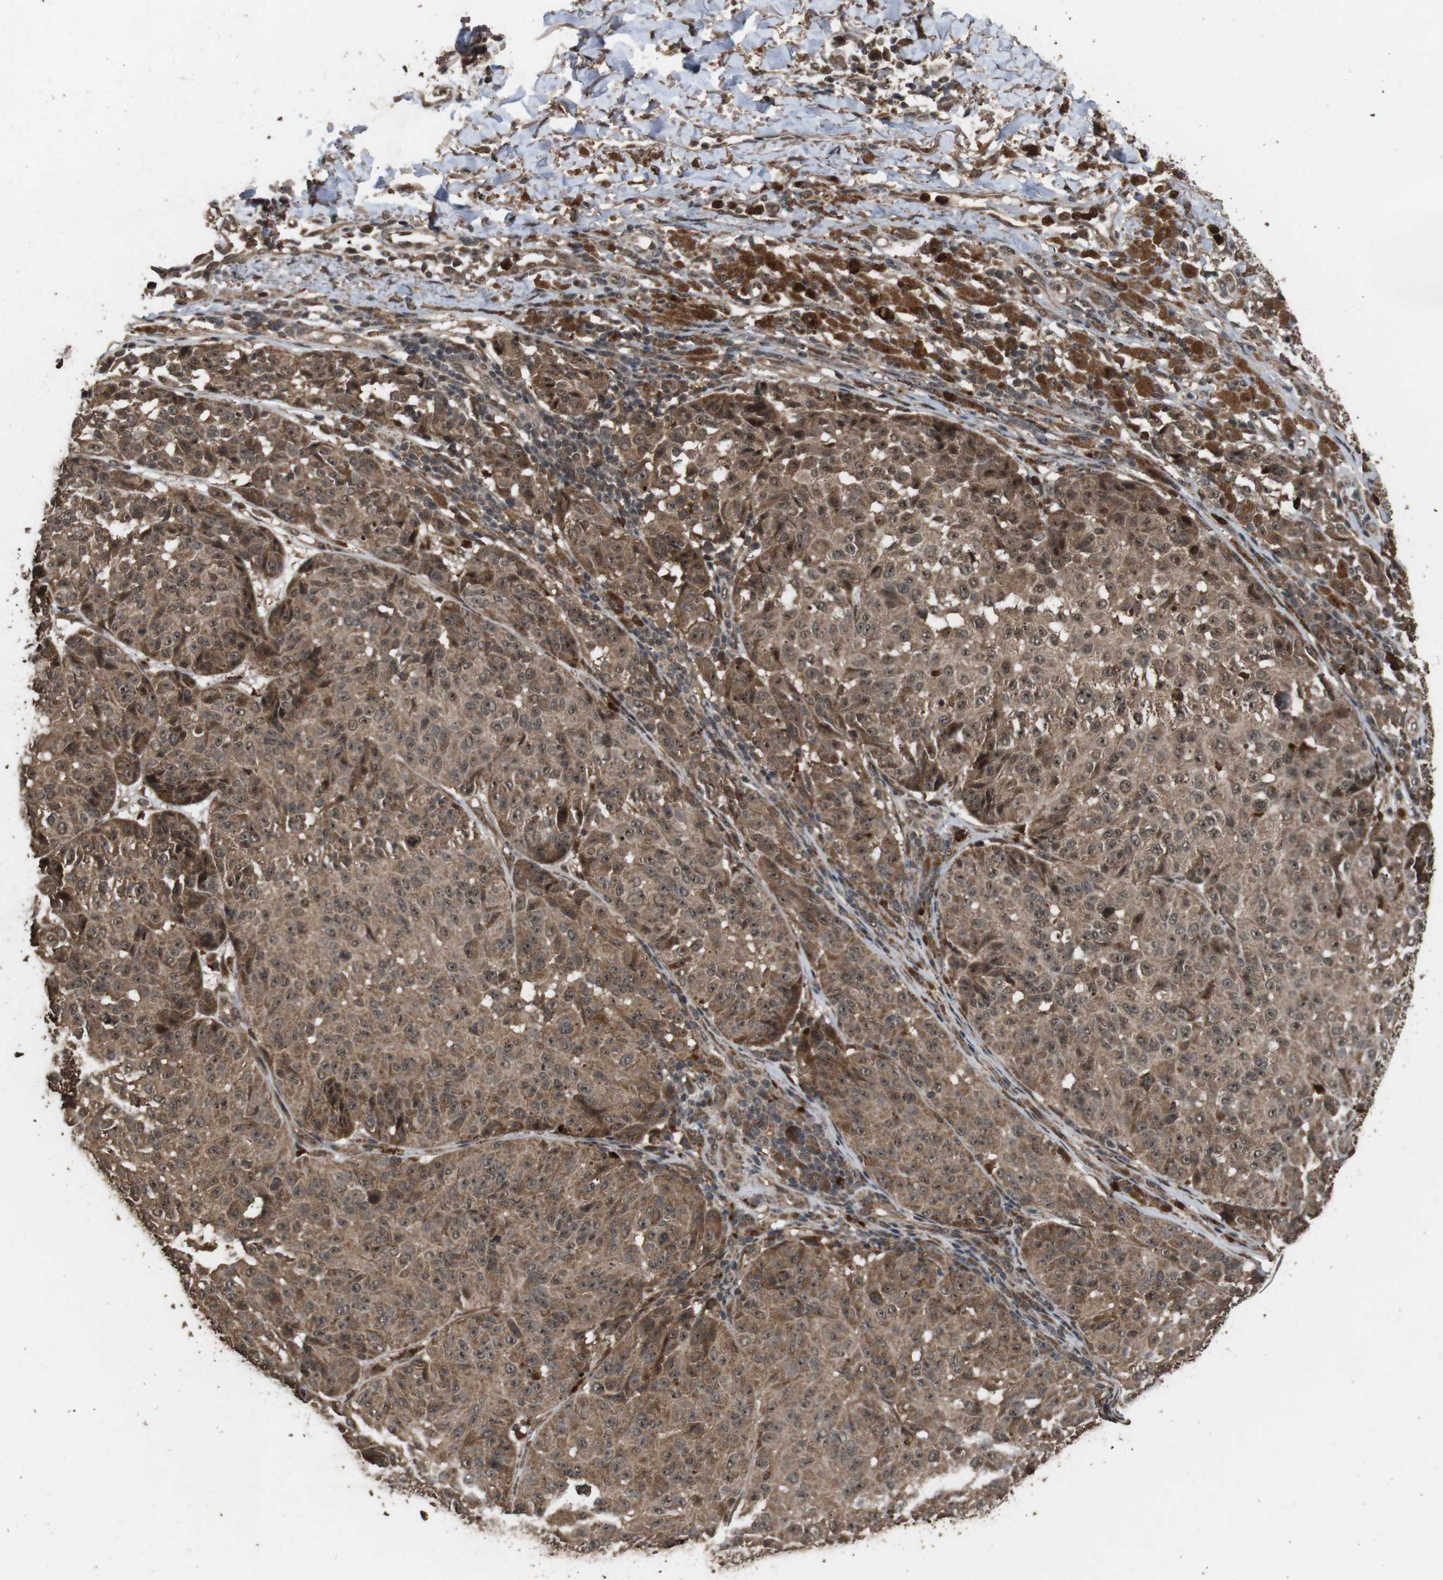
{"staining": {"intensity": "moderate", "quantity": ">75%", "location": "cytoplasmic/membranous,nuclear"}, "tissue": "melanoma", "cell_type": "Tumor cells", "image_type": "cancer", "snomed": [{"axis": "morphology", "description": "Malignant melanoma, NOS"}, {"axis": "topography", "description": "Skin"}], "caption": "Brown immunohistochemical staining in human melanoma reveals moderate cytoplasmic/membranous and nuclear staining in about >75% of tumor cells.", "gene": "RRAS2", "patient": {"sex": "female", "age": 46}}